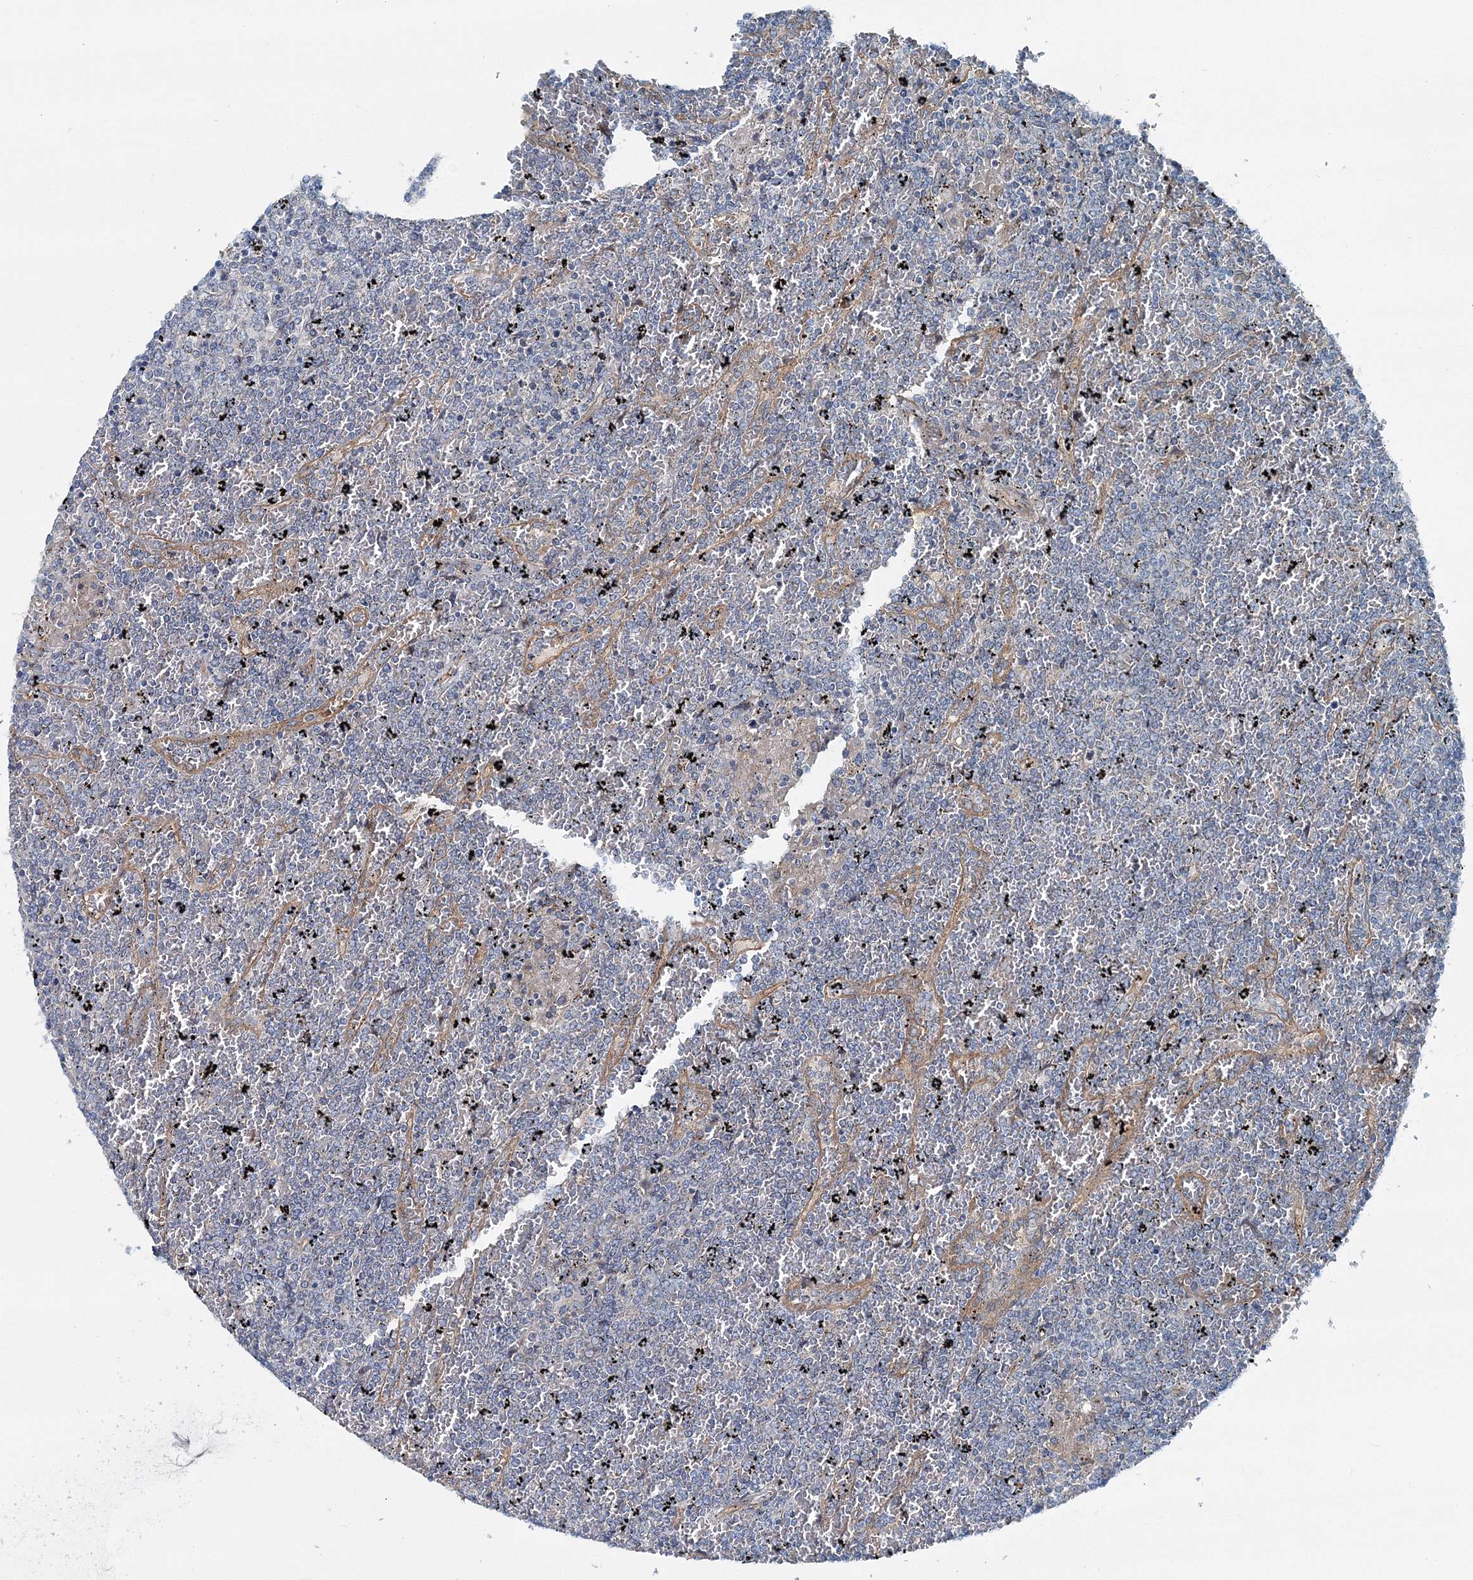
{"staining": {"intensity": "negative", "quantity": "none", "location": "none"}, "tissue": "lymphoma", "cell_type": "Tumor cells", "image_type": "cancer", "snomed": [{"axis": "morphology", "description": "Malignant lymphoma, non-Hodgkin's type, Low grade"}, {"axis": "topography", "description": "Spleen"}], "caption": "An immunohistochemistry (IHC) histopathology image of lymphoma is shown. There is no staining in tumor cells of lymphoma. (IHC, brightfield microscopy, high magnification).", "gene": "MPHOSPH9", "patient": {"sex": "female", "age": 19}}